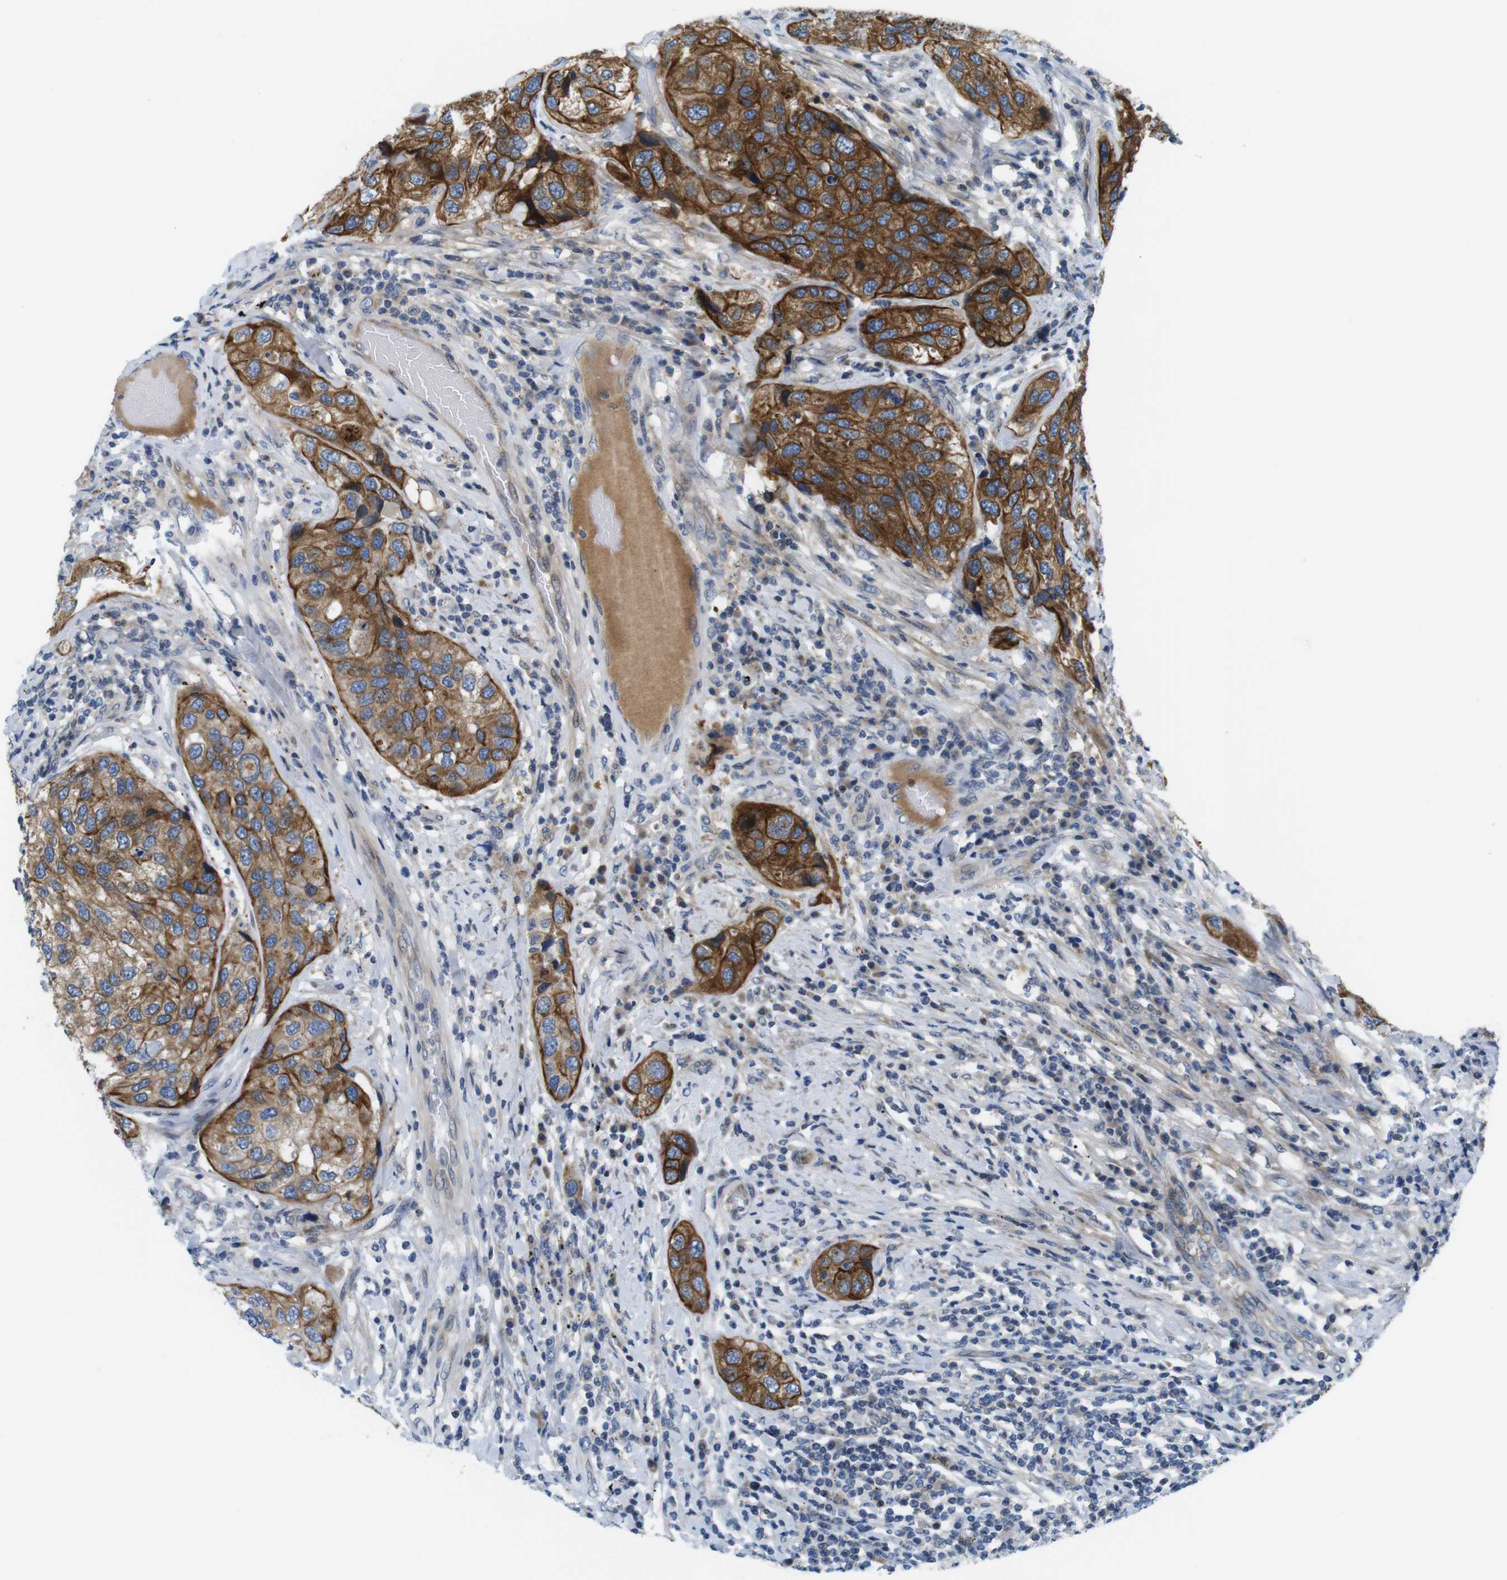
{"staining": {"intensity": "strong", "quantity": ">75%", "location": "cytoplasmic/membranous"}, "tissue": "urothelial cancer", "cell_type": "Tumor cells", "image_type": "cancer", "snomed": [{"axis": "morphology", "description": "Urothelial carcinoma, High grade"}, {"axis": "topography", "description": "Urinary bladder"}], "caption": "High-magnification brightfield microscopy of urothelial cancer stained with DAB (brown) and counterstained with hematoxylin (blue). tumor cells exhibit strong cytoplasmic/membranous positivity is present in approximately>75% of cells.", "gene": "ZDHHC3", "patient": {"sex": "female", "age": 64}}